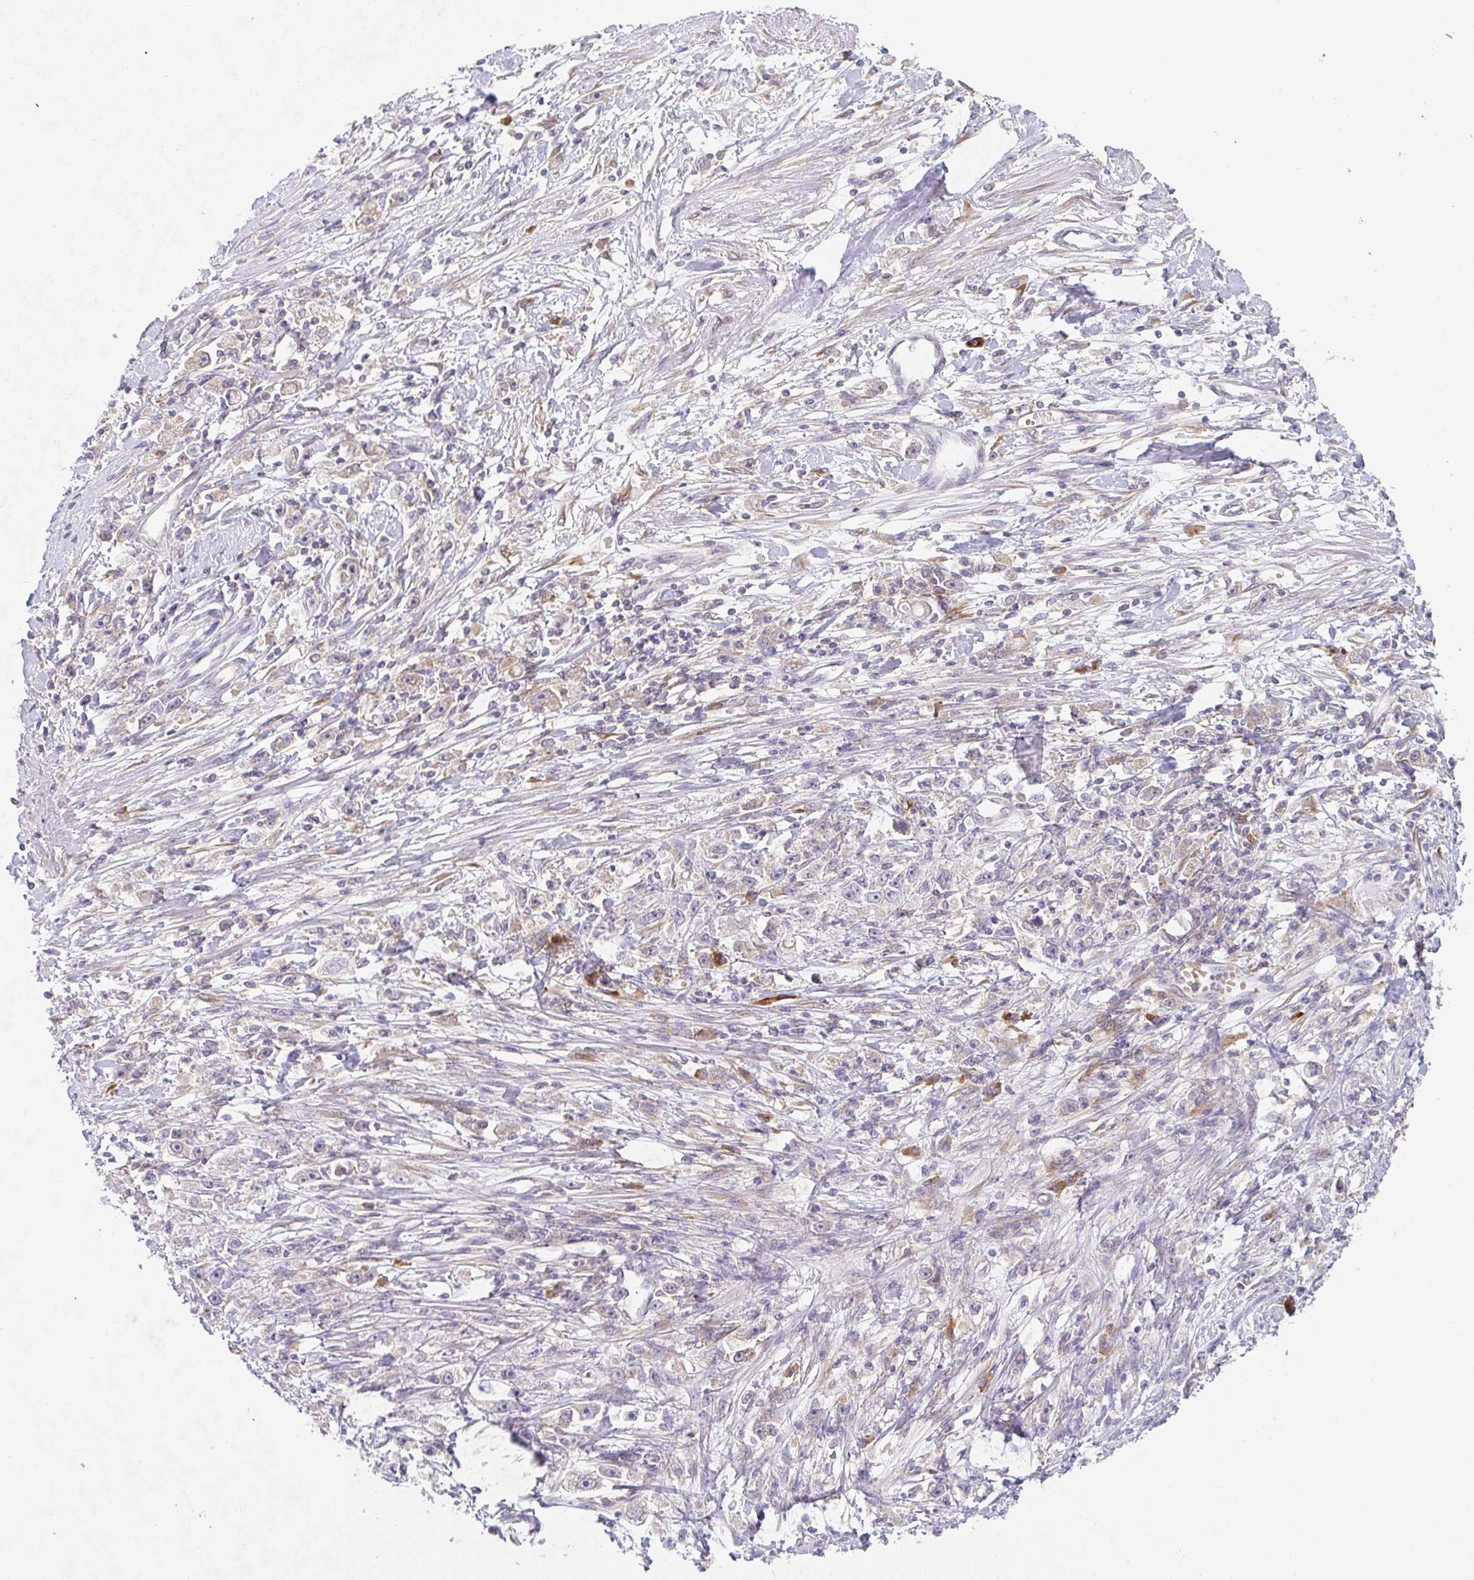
{"staining": {"intensity": "negative", "quantity": "none", "location": "none"}, "tissue": "stomach cancer", "cell_type": "Tumor cells", "image_type": "cancer", "snomed": [{"axis": "morphology", "description": "Adenocarcinoma, NOS"}, {"axis": "topography", "description": "Stomach"}], "caption": "Immunohistochemistry (IHC) of stomach cancer (adenocarcinoma) shows no positivity in tumor cells. (IHC, brightfield microscopy, high magnification).", "gene": "DERL2", "patient": {"sex": "female", "age": 59}}